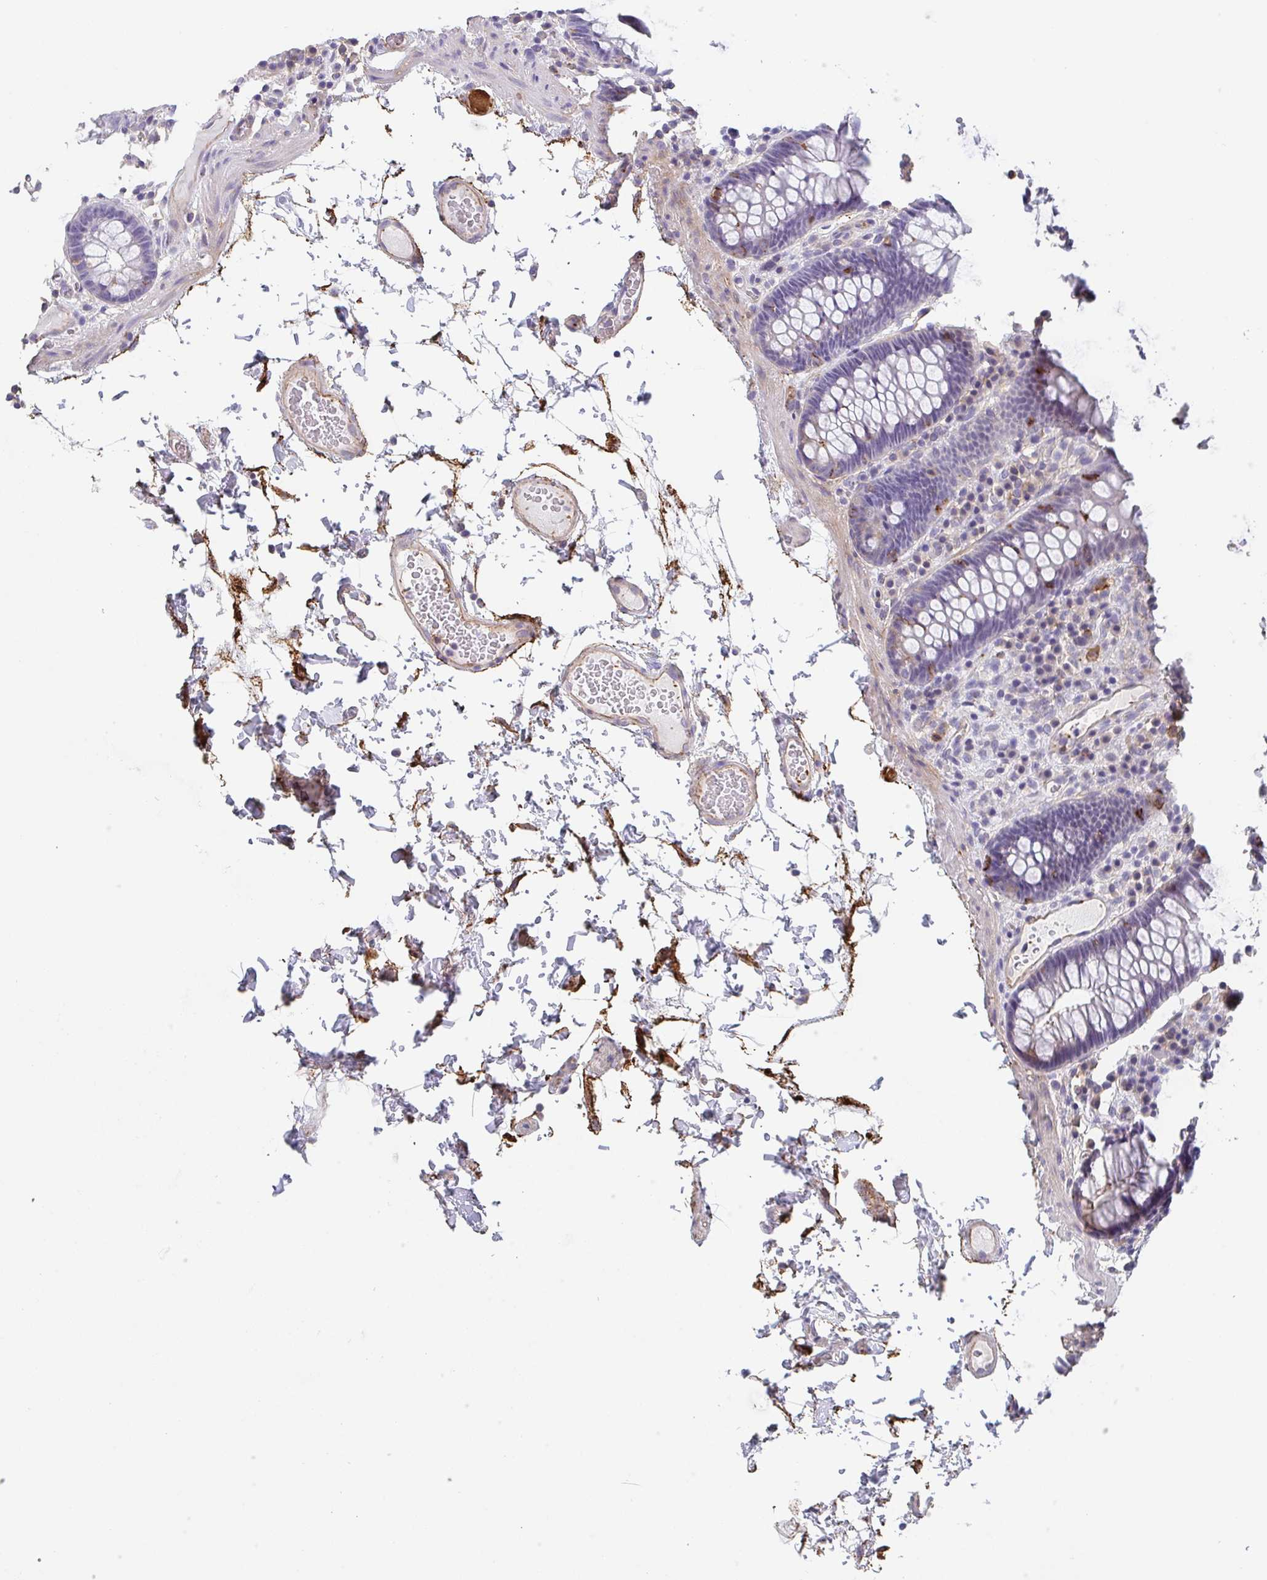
{"staining": {"intensity": "weak", "quantity": "25%-75%", "location": "cytoplasmic/membranous"}, "tissue": "colon", "cell_type": "Endothelial cells", "image_type": "normal", "snomed": [{"axis": "morphology", "description": "Normal tissue, NOS"}, {"axis": "topography", "description": "Colon"}, {"axis": "topography", "description": "Peripheral nerve tissue"}], "caption": "Immunohistochemical staining of normal human colon shows weak cytoplasmic/membranous protein expression in approximately 25%-75% of endothelial cells.", "gene": "DBN1", "patient": {"sex": "male", "age": 84}}